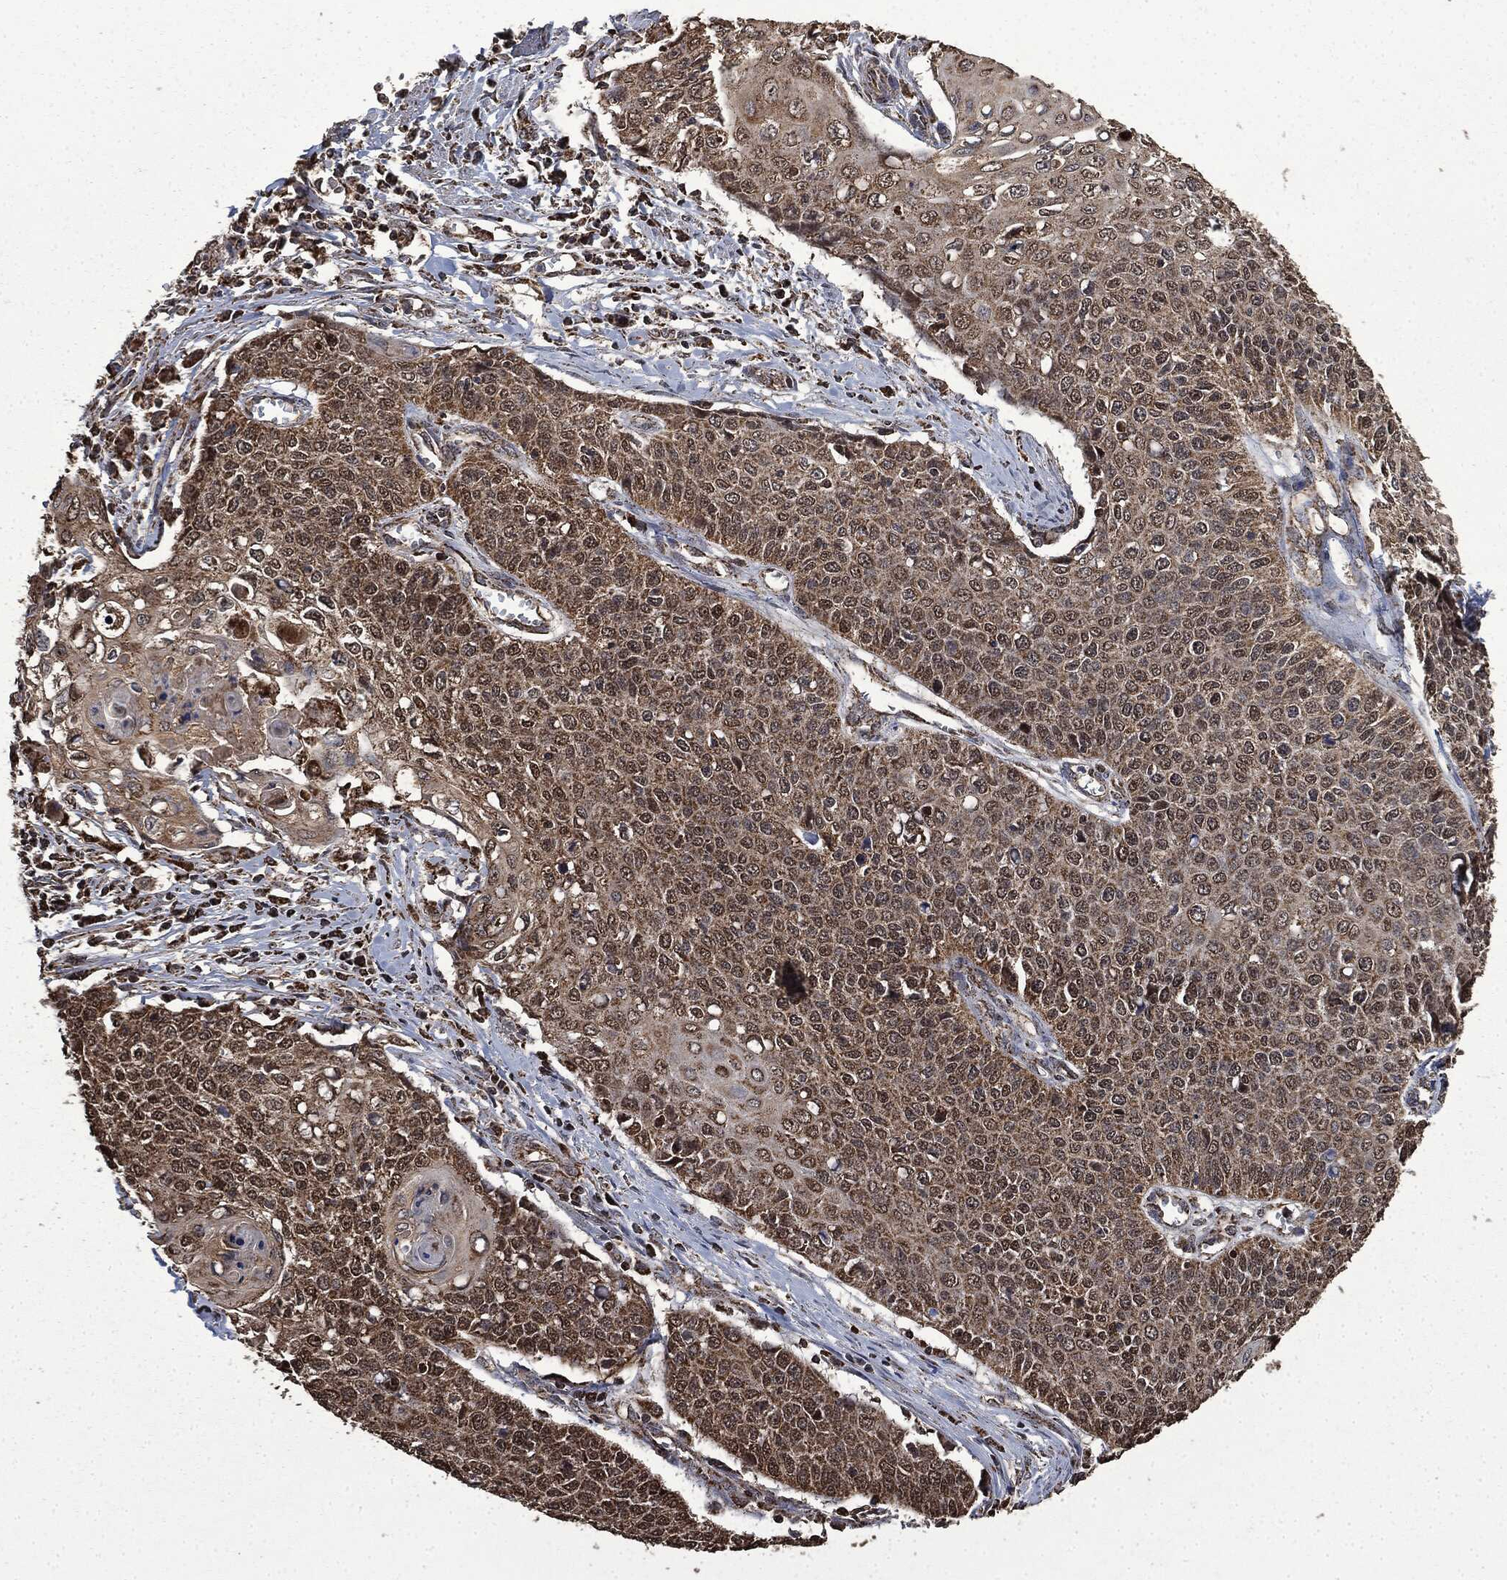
{"staining": {"intensity": "moderate", "quantity": "25%-75%", "location": "cytoplasmic/membranous,nuclear"}, "tissue": "cervical cancer", "cell_type": "Tumor cells", "image_type": "cancer", "snomed": [{"axis": "morphology", "description": "Squamous cell carcinoma, NOS"}, {"axis": "topography", "description": "Cervix"}], "caption": "IHC (DAB) staining of human cervical squamous cell carcinoma reveals moderate cytoplasmic/membranous and nuclear protein expression in about 25%-75% of tumor cells.", "gene": "LIG3", "patient": {"sex": "female", "age": 39}}